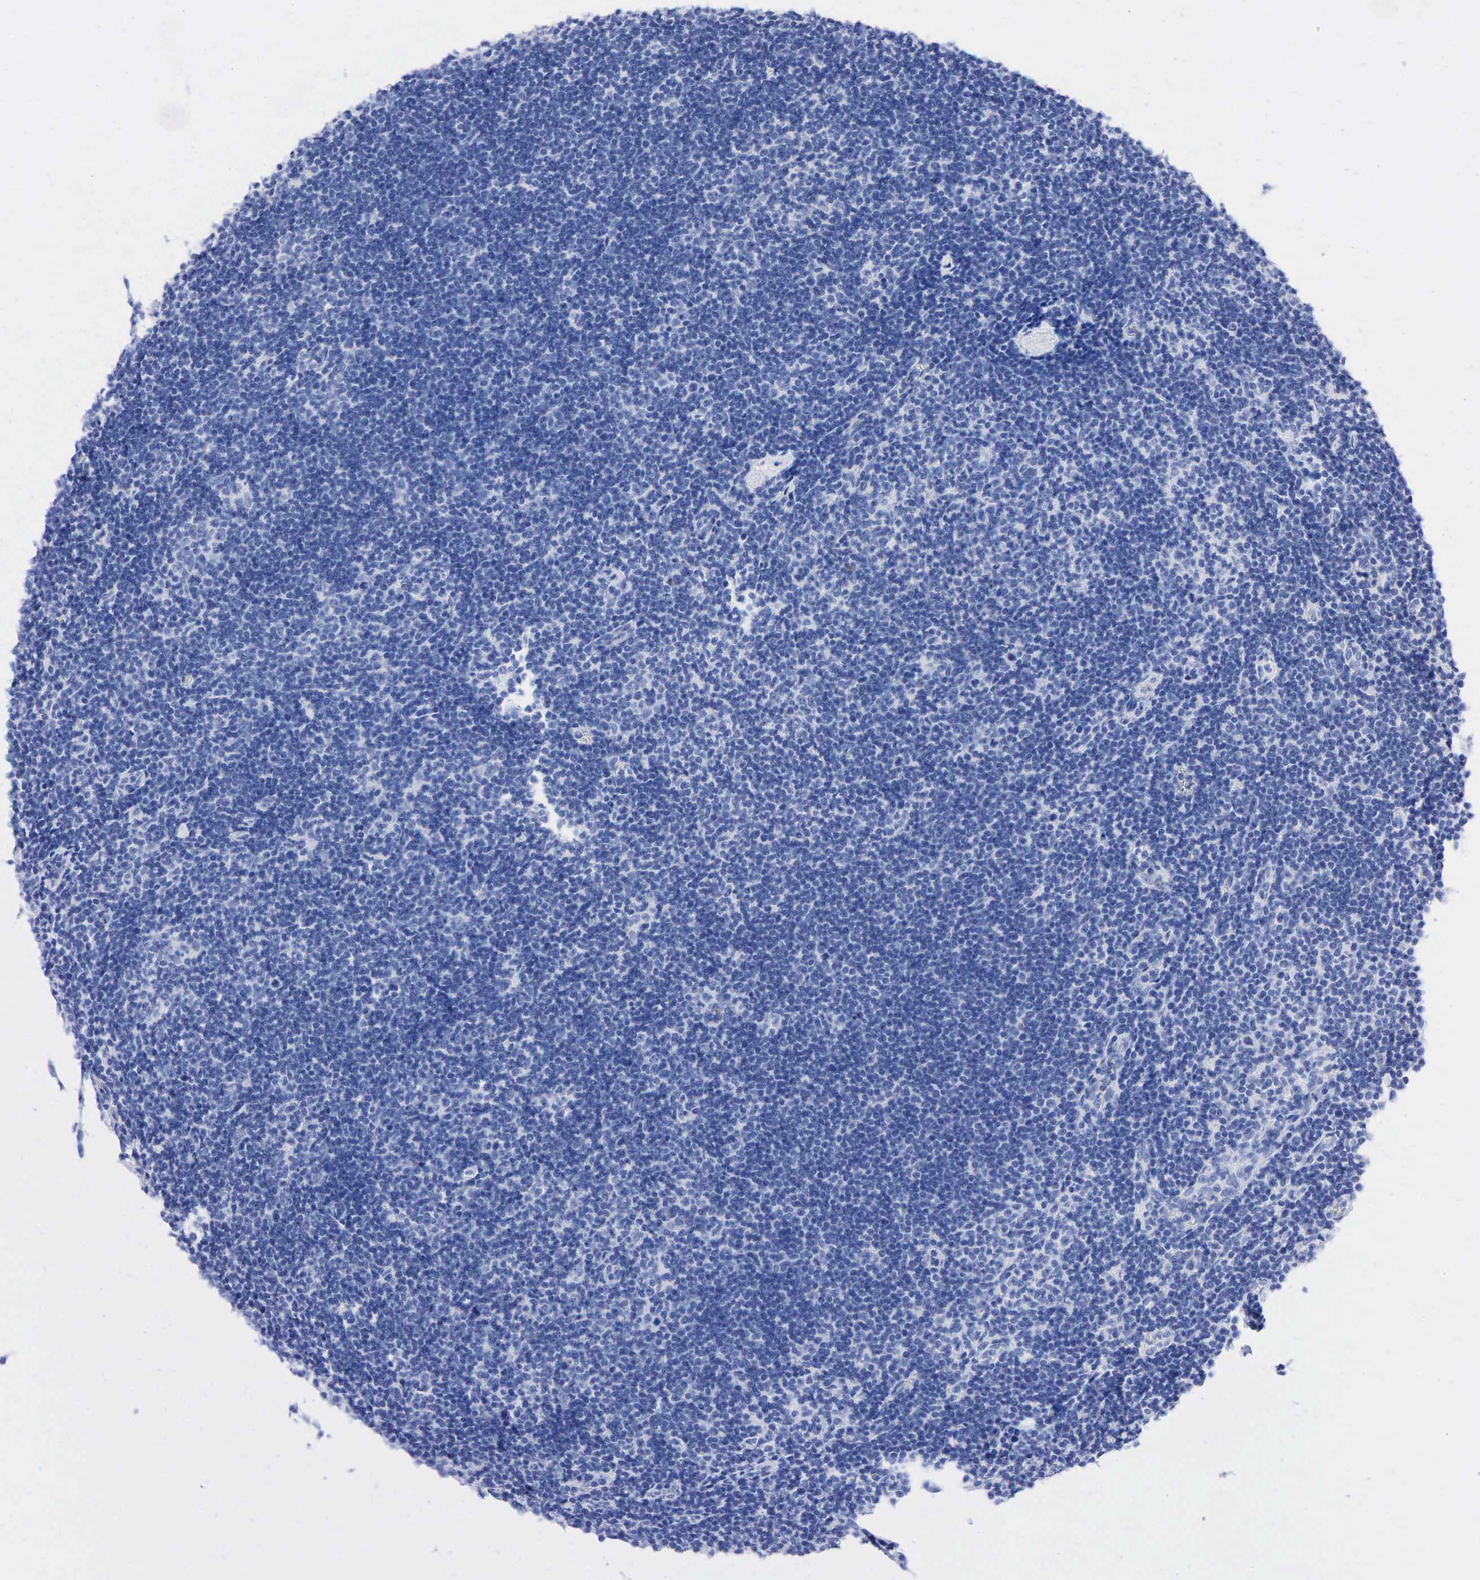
{"staining": {"intensity": "negative", "quantity": "none", "location": "none"}, "tissue": "lymphoma", "cell_type": "Tumor cells", "image_type": "cancer", "snomed": [{"axis": "morphology", "description": "Malignant lymphoma, non-Hodgkin's type, Low grade"}, {"axis": "topography", "description": "Lymph node"}], "caption": "Tumor cells show no significant protein positivity in lymphoma. (Stains: DAB IHC with hematoxylin counter stain, Microscopy: brightfield microscopy at high magnification).", "gene": "NKX2-1", "patient": {"sex": "male", "age": 49}}